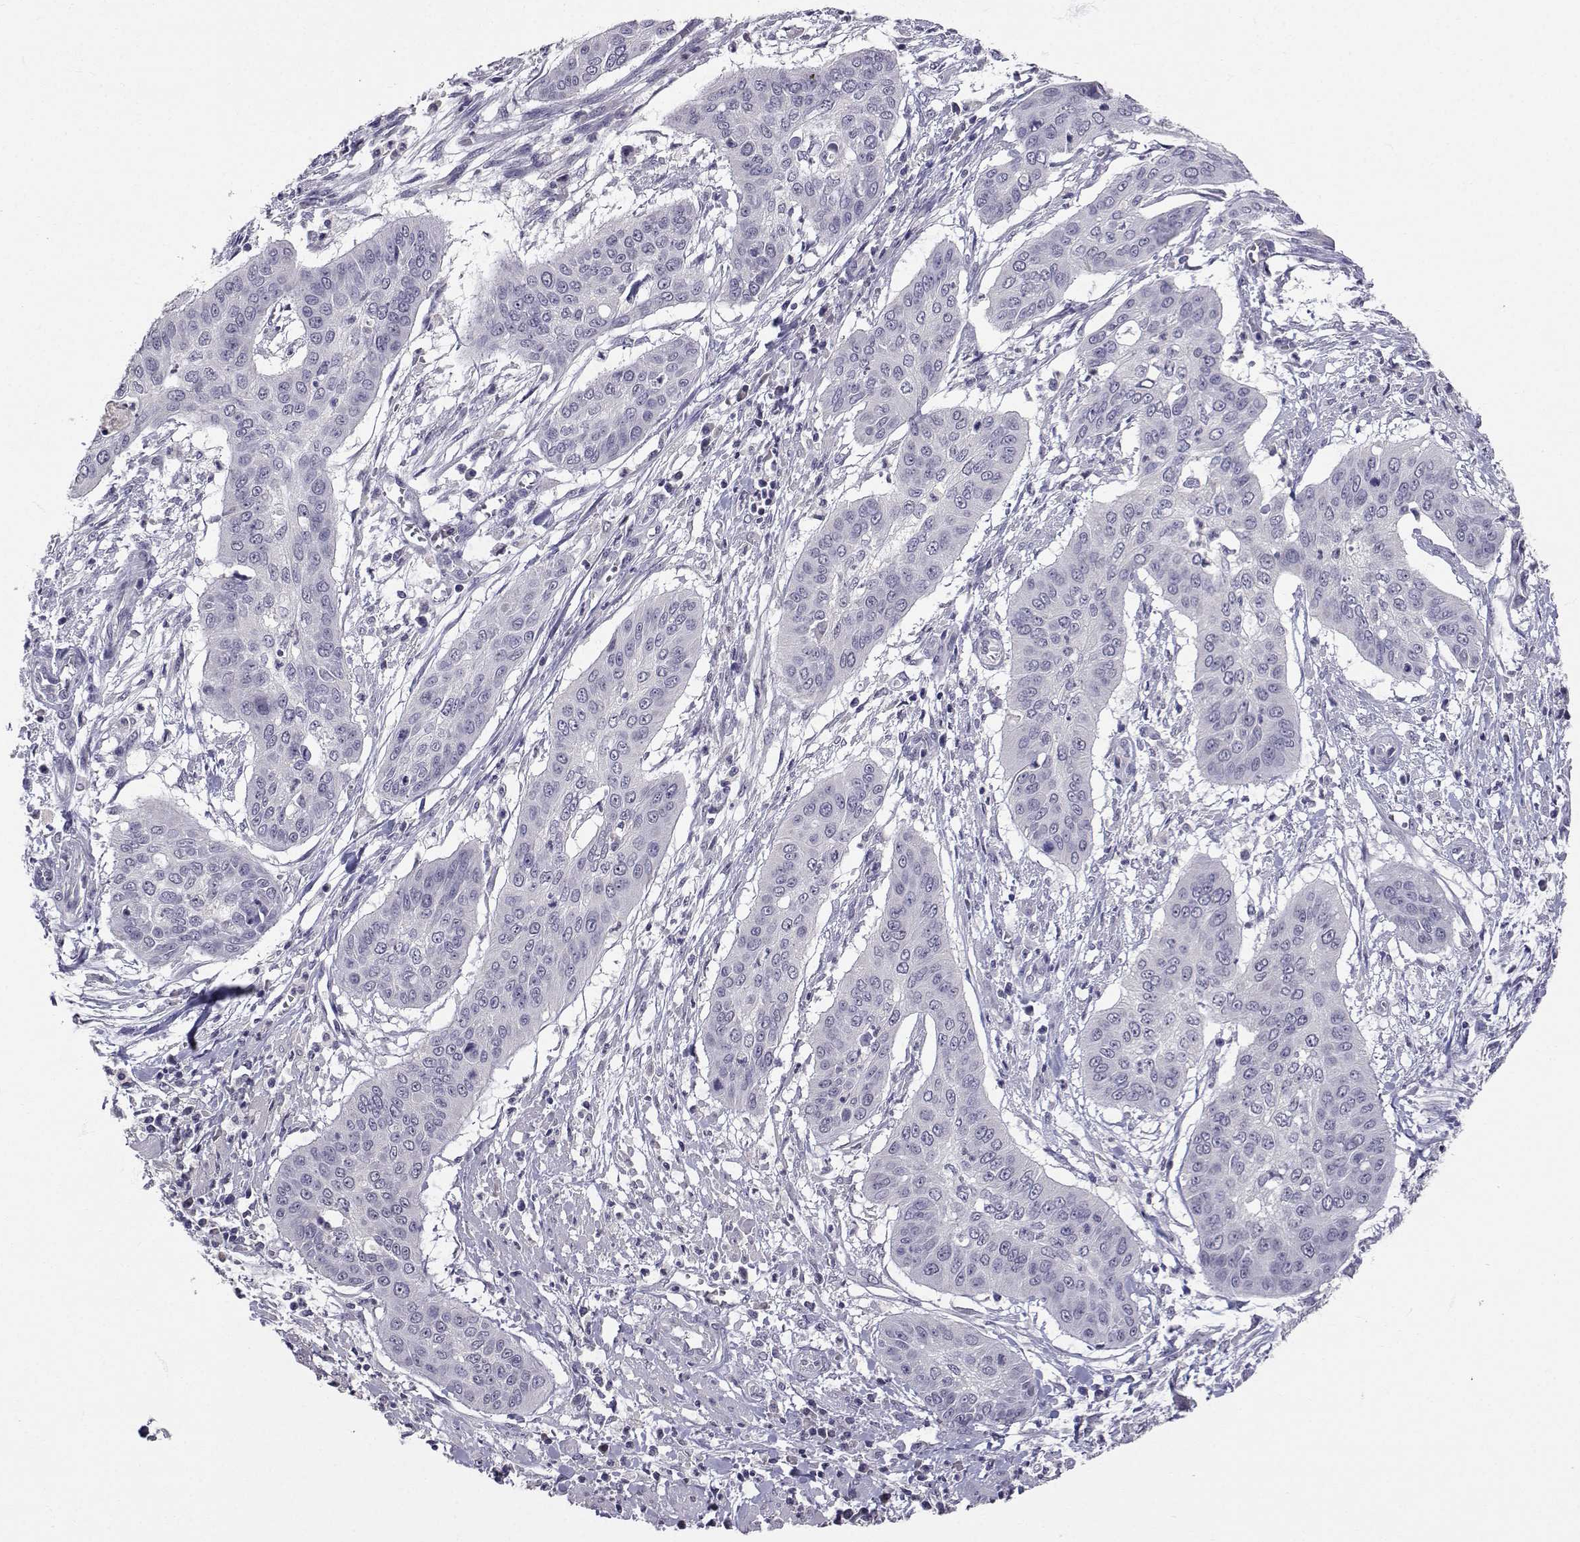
{"staining": {"intensity": "negative", "quantity": "none", "location": "none"}, "tissue": "cervical cancer", "cell_type": "Tumor cells", "image_type": "cancer", "snomed": [{"axis": "morphology", "description": "Squamous cell carcinoma, NOS"}, {"axis": "topography", "description": "Cervix"}], "caption": "Human squamous cell carcinoma (cervical) stained for a protein using immunohistochemistry shows no expression in tumor cells.", "gene": "SLC6A3", "patient": {"sex": "female", "age": 39}}